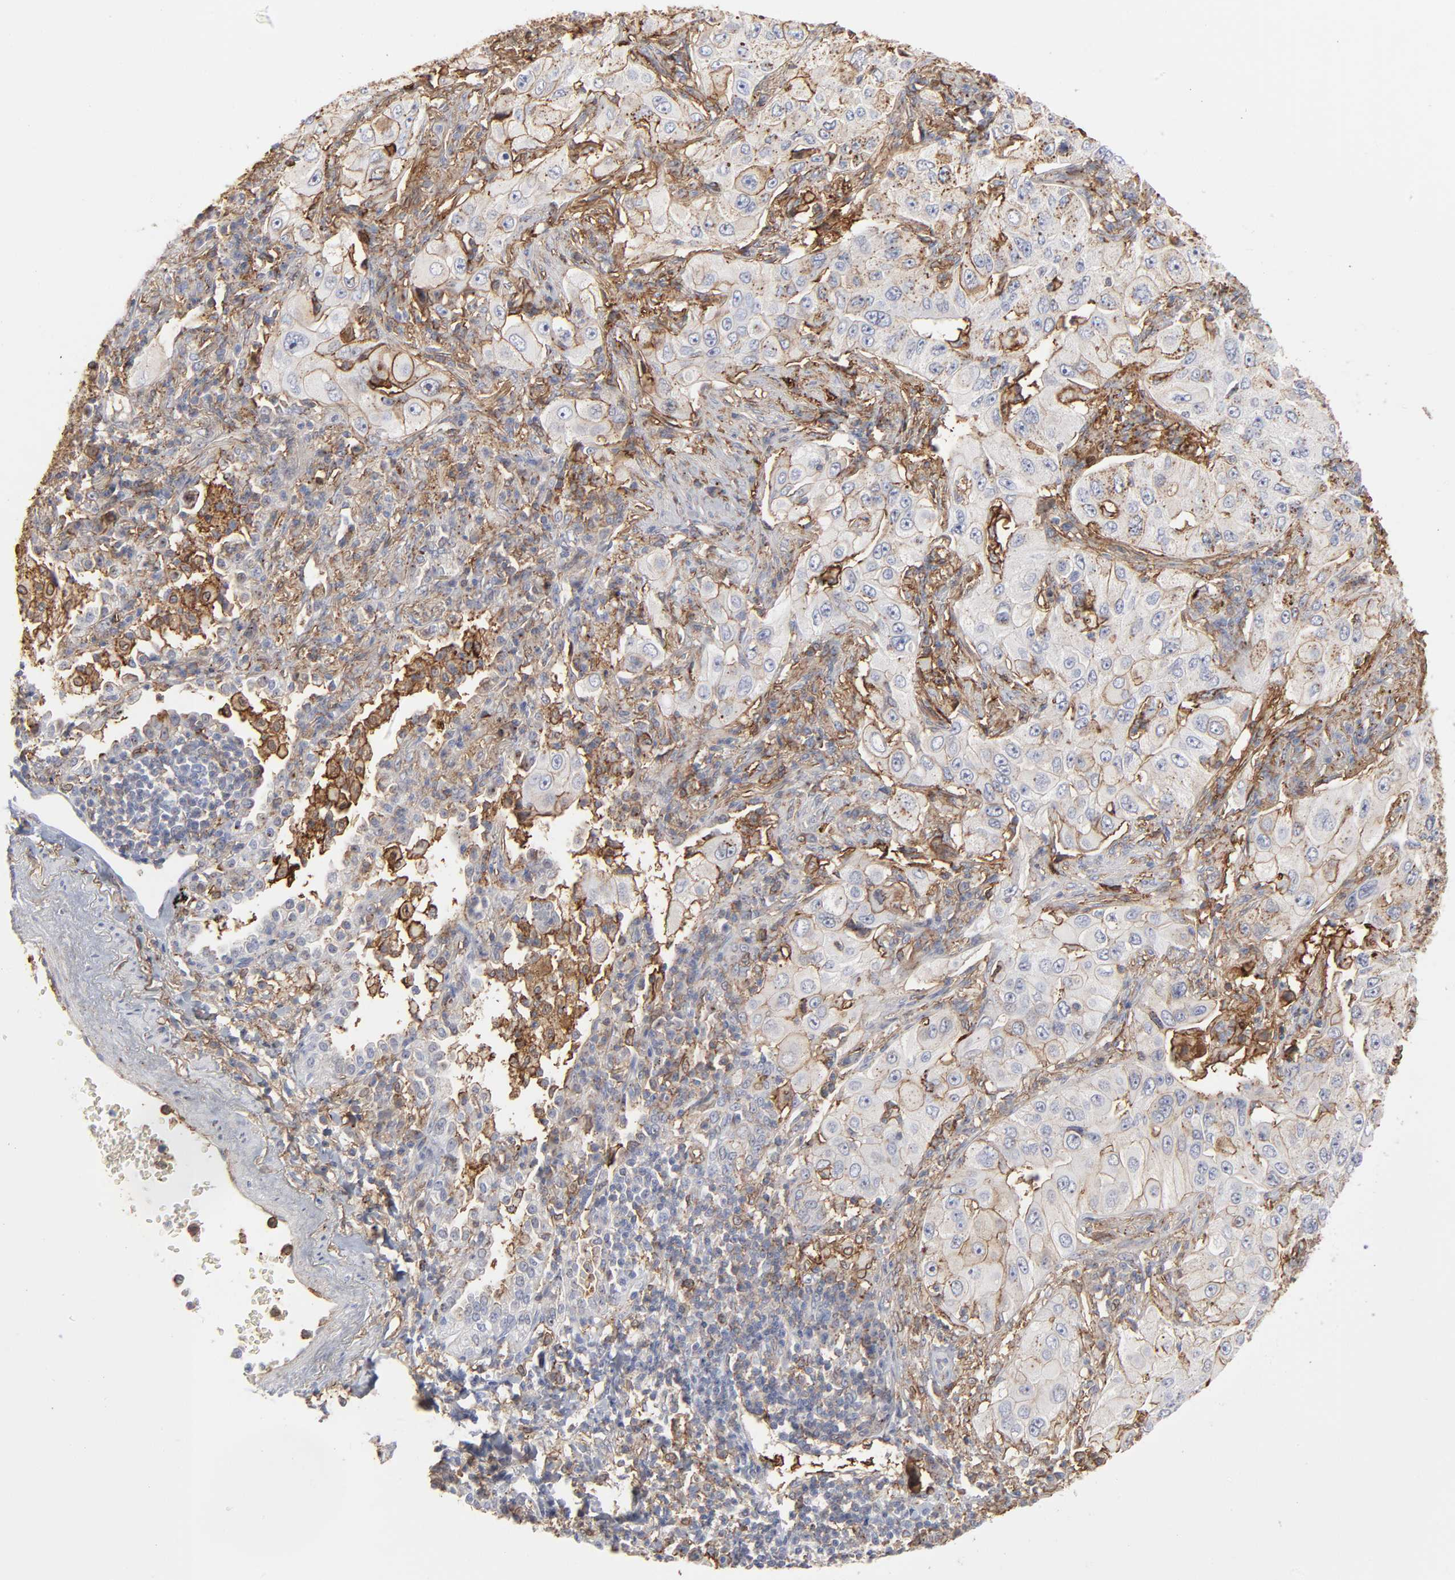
{"staining": {"intensity": "moderate", "quantity": "25%-75%", "location": "cytoplasmic/membranous"}, "tissue": "lung cancer", "cell_type": "Tumor cells", "image_type": "cancer", "snomed": [{"axis": "morphology", "description": "Adenocarcinoma, NOS"}, {"axis": "topography", "description": "Lung"}], "caption": "Immunohistochemical staining of lung adenocarcinoma exhibits moderate cytoplasmic/membranous protein staining in about 25%-75% of tumor cells.", "gene": "ANXA5", "patient": {"sex": "male", "age": 84}}